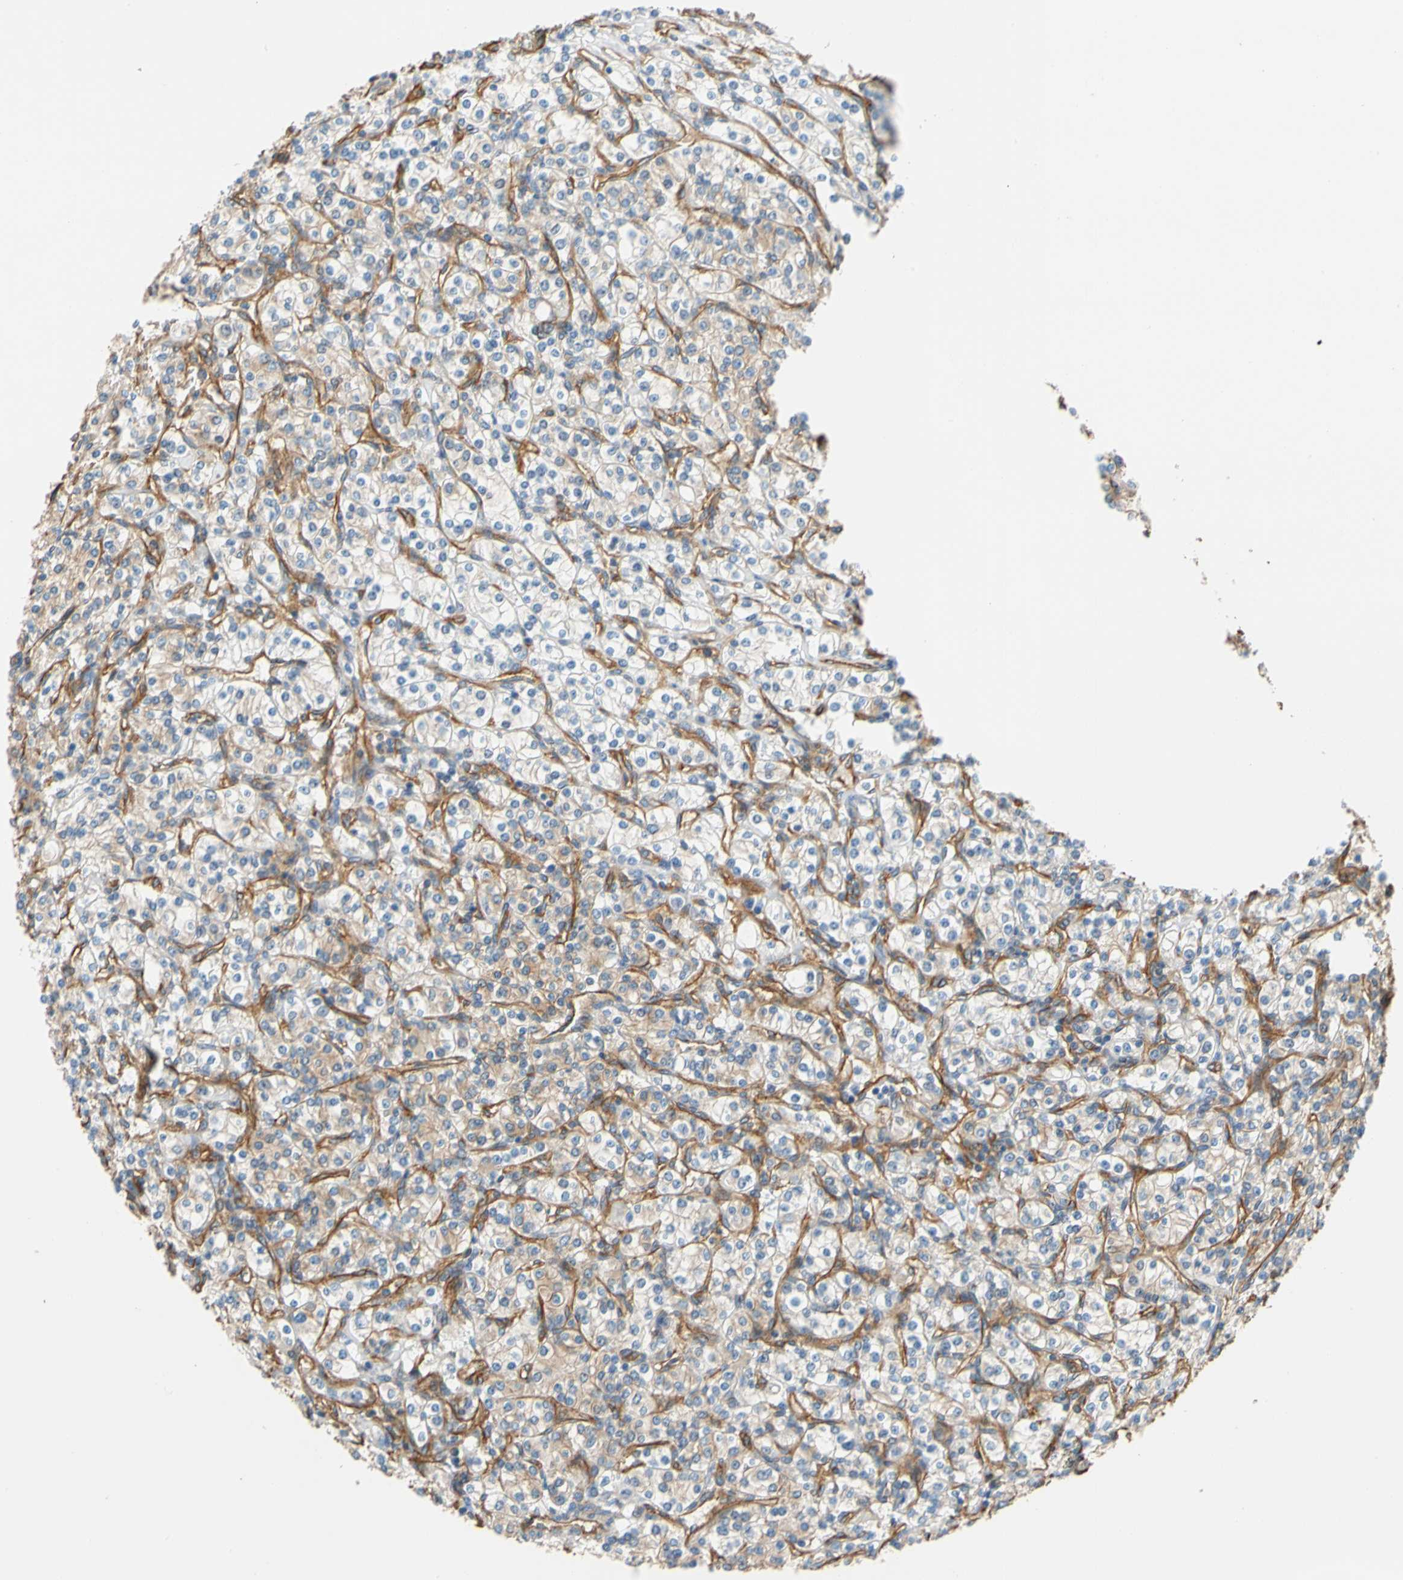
{"staining": {"intensity": "weak", "quantity": "<25%", "location": "cytoplasmic/membranous"}, "tissue": "renal cancer", "cell_type": "Tumor cells", "image_type": "cancer", "snomed": [{"axis": "morphology", "description": "Adenocarcinoma, NOS"}, {"axis": "topography", "description": "Kidney"}], "caption": "Immunohistochemical staining of renal cancer exhibits no significant positivity in tumor cells.", "gene": "SPTAN1", "patient": {"sex": "male", "age": 77}}